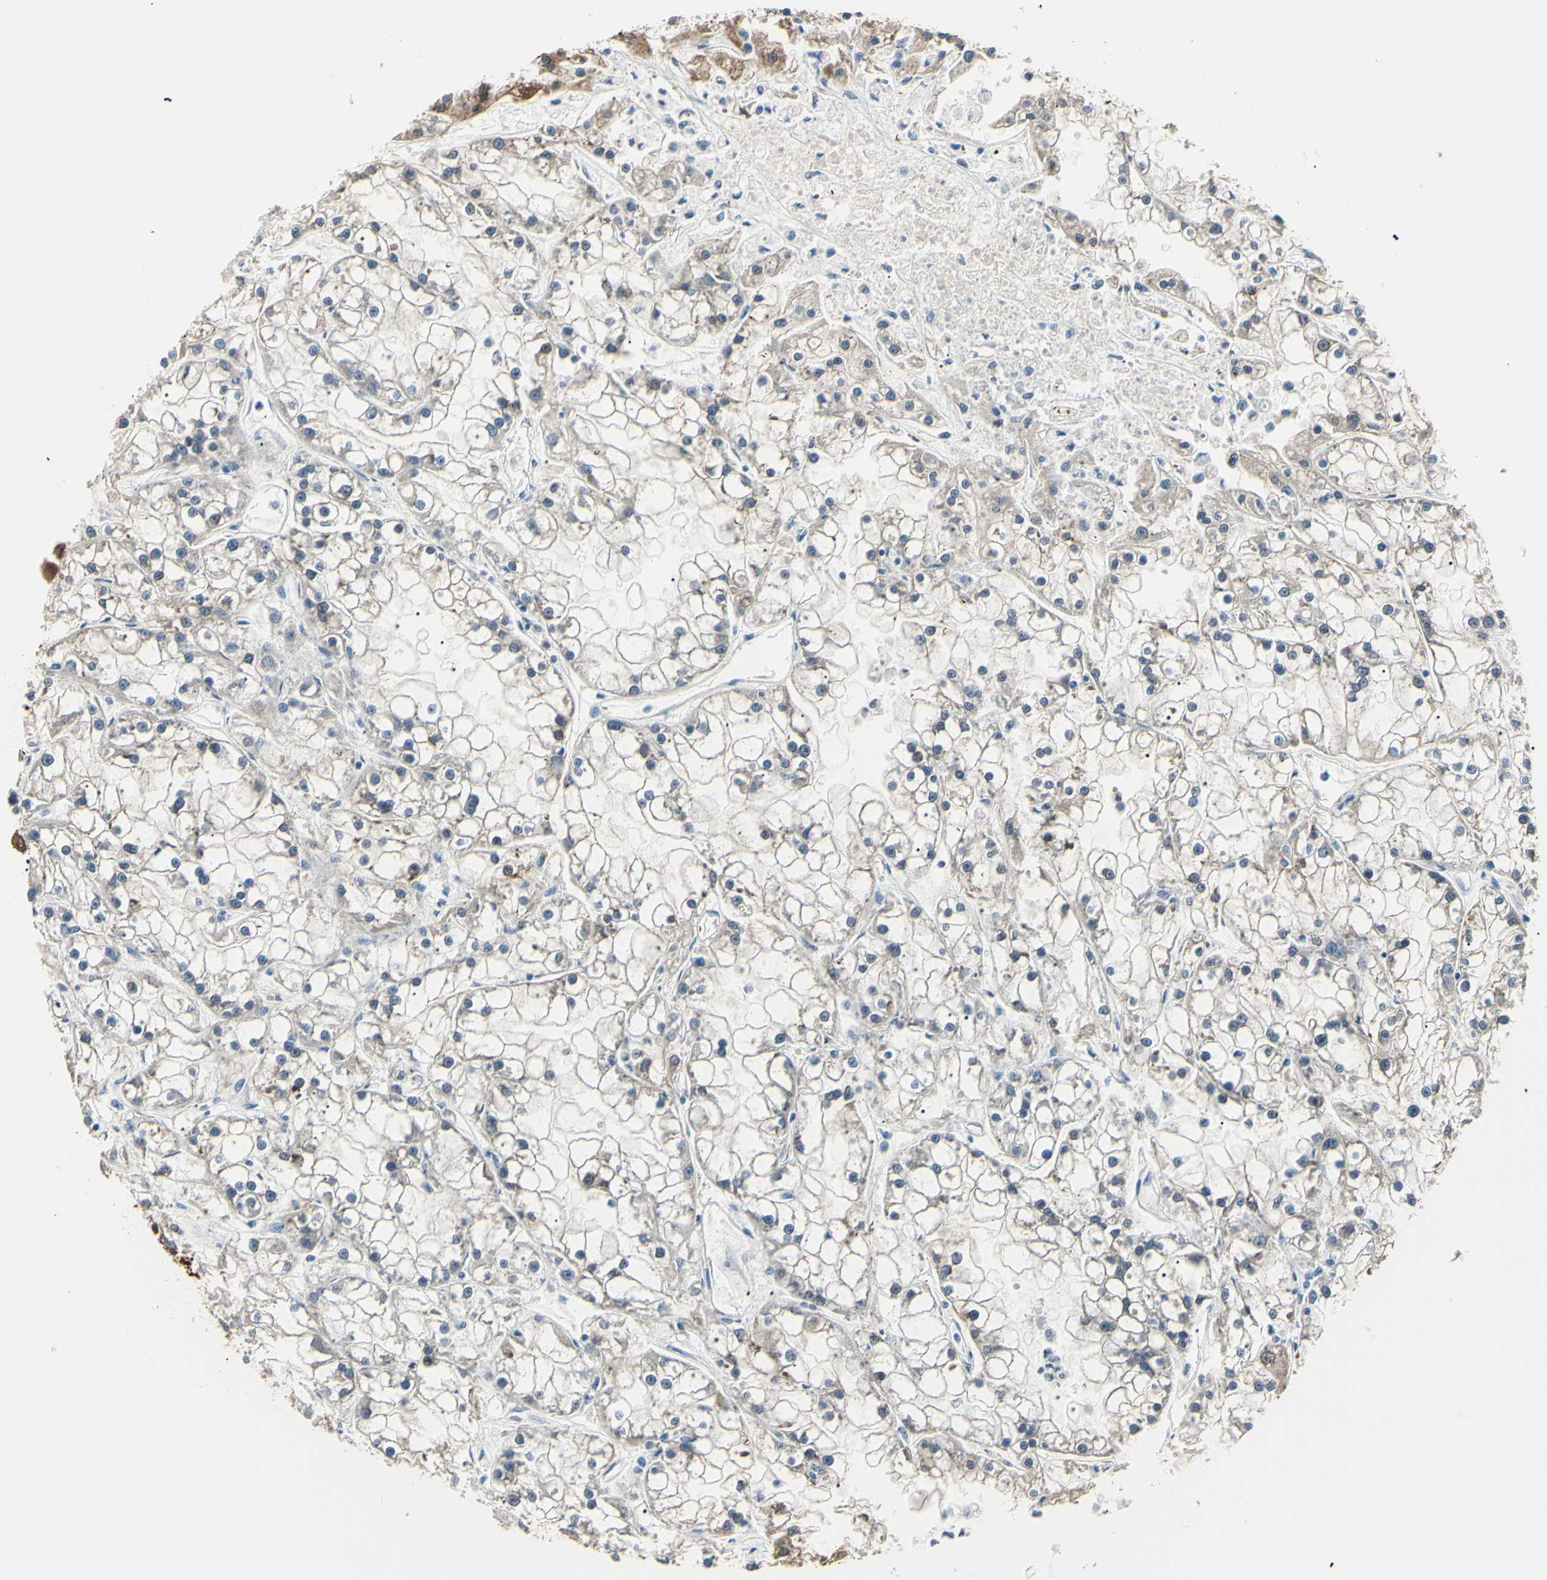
{"staining": {"intensity": "weak", "quantity": "<25%", "location": "cytoplasmic/membranous"}, "tissue": "renal cancer", "cell_type": "Tumor cells", "image_type": "cancer", "snomed": [{"axis": "morphology", "description": "Adenocarcinoma, NOS"}, {"axis": "topography", "description": "Kidney"}], "caption": "Tumor cells are negative for brown protein staining in renal cancer.", "gene": "AKR1C3", "patient": {"sex": "female", "age": 52}}